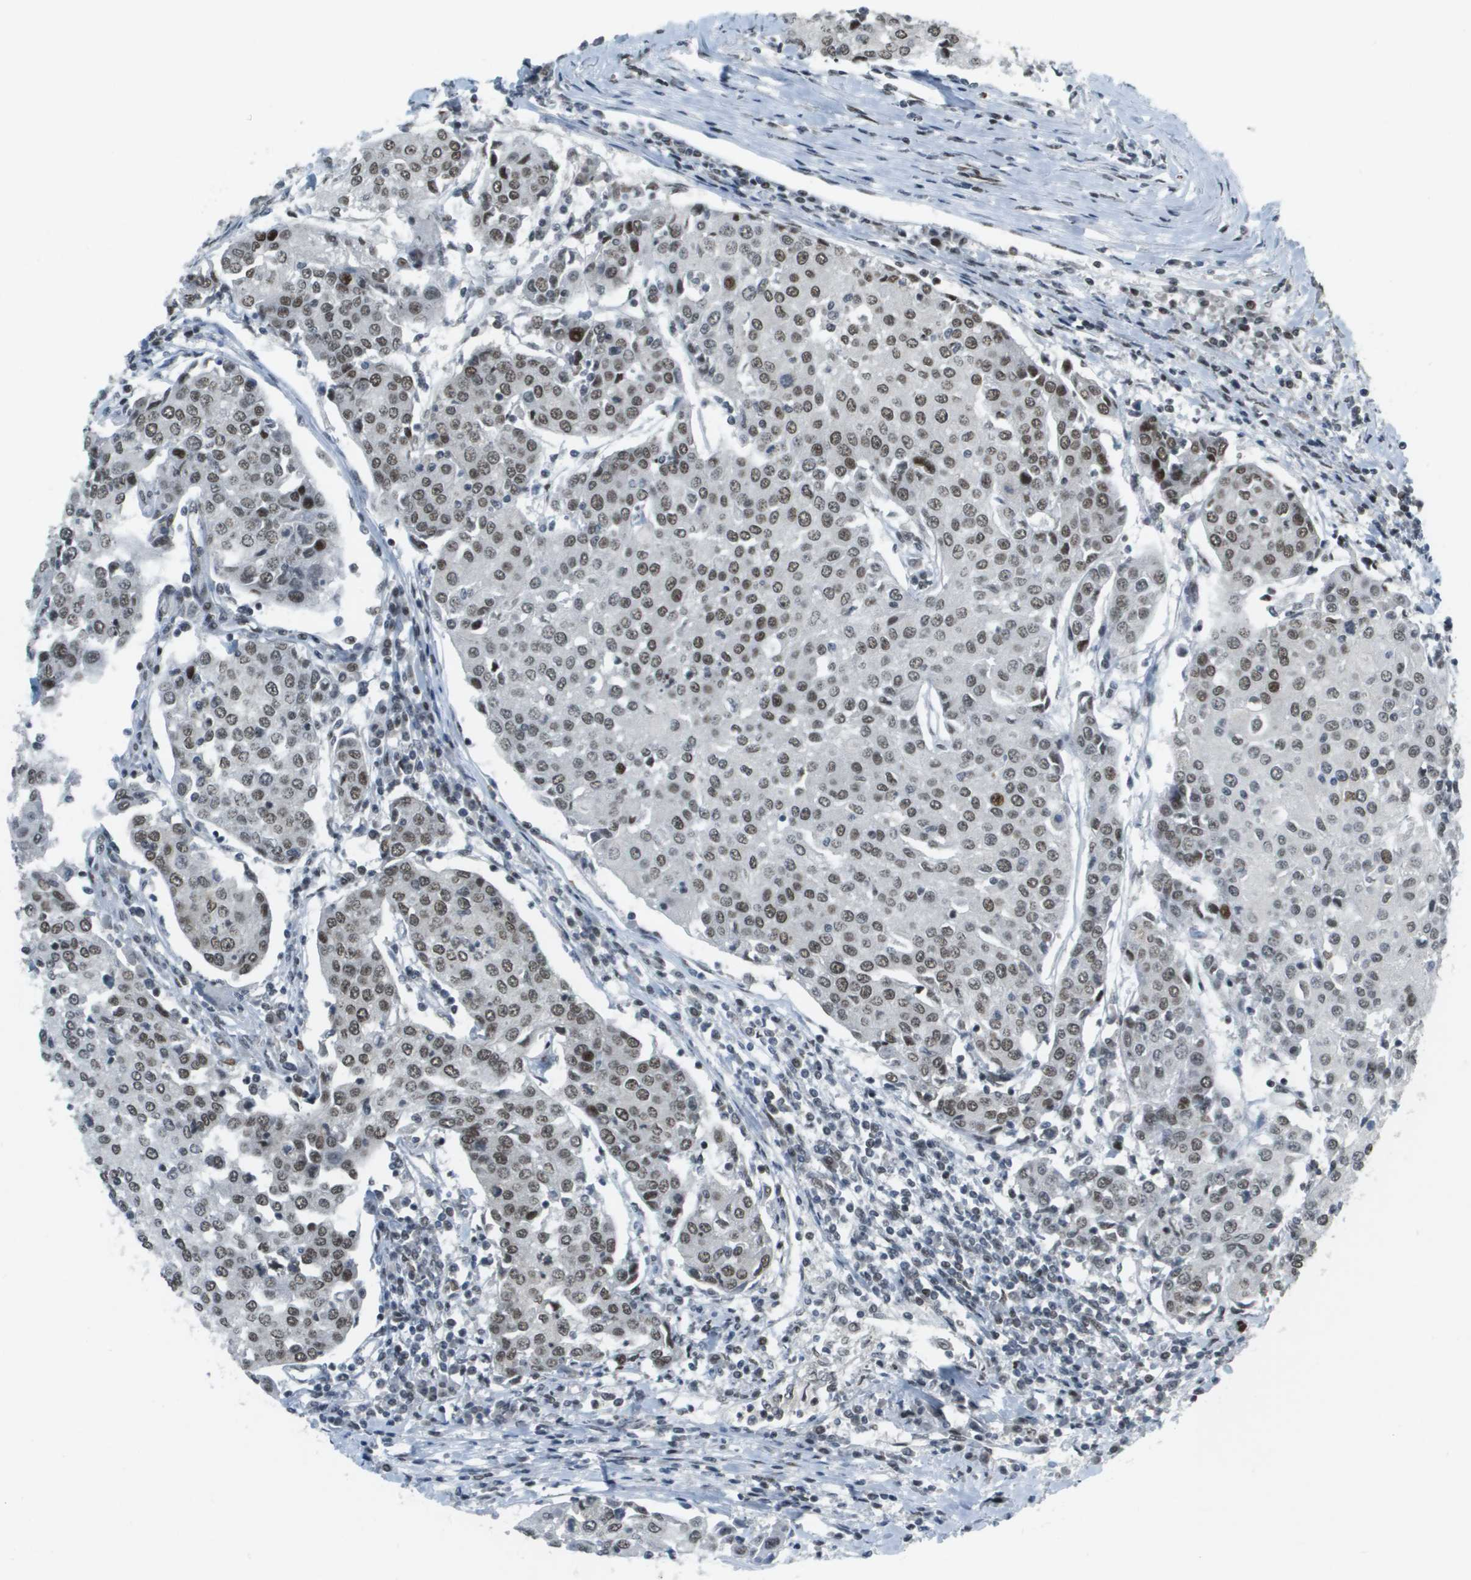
{"staining": {"intensity": "moderate", "quantity": ">75%", "location": "nuclear"}, "tissue": "urothelial cancer", "cell_type": "Tumor cells", "image_type": "cancer", "snomed": [{"axis": "morphology", "description": "Urothelial carcinoma, High grade"}, {"axis": "topography", "description": "Urinary bladder"}], "caption": "About >75% of tumor cells in urothelial cancer reveal moderate nuclear protein staining as visualized by brown immunohistochemical staining.", "gene": "IRF7", "patient": {"sex": "female", "age": 85}}